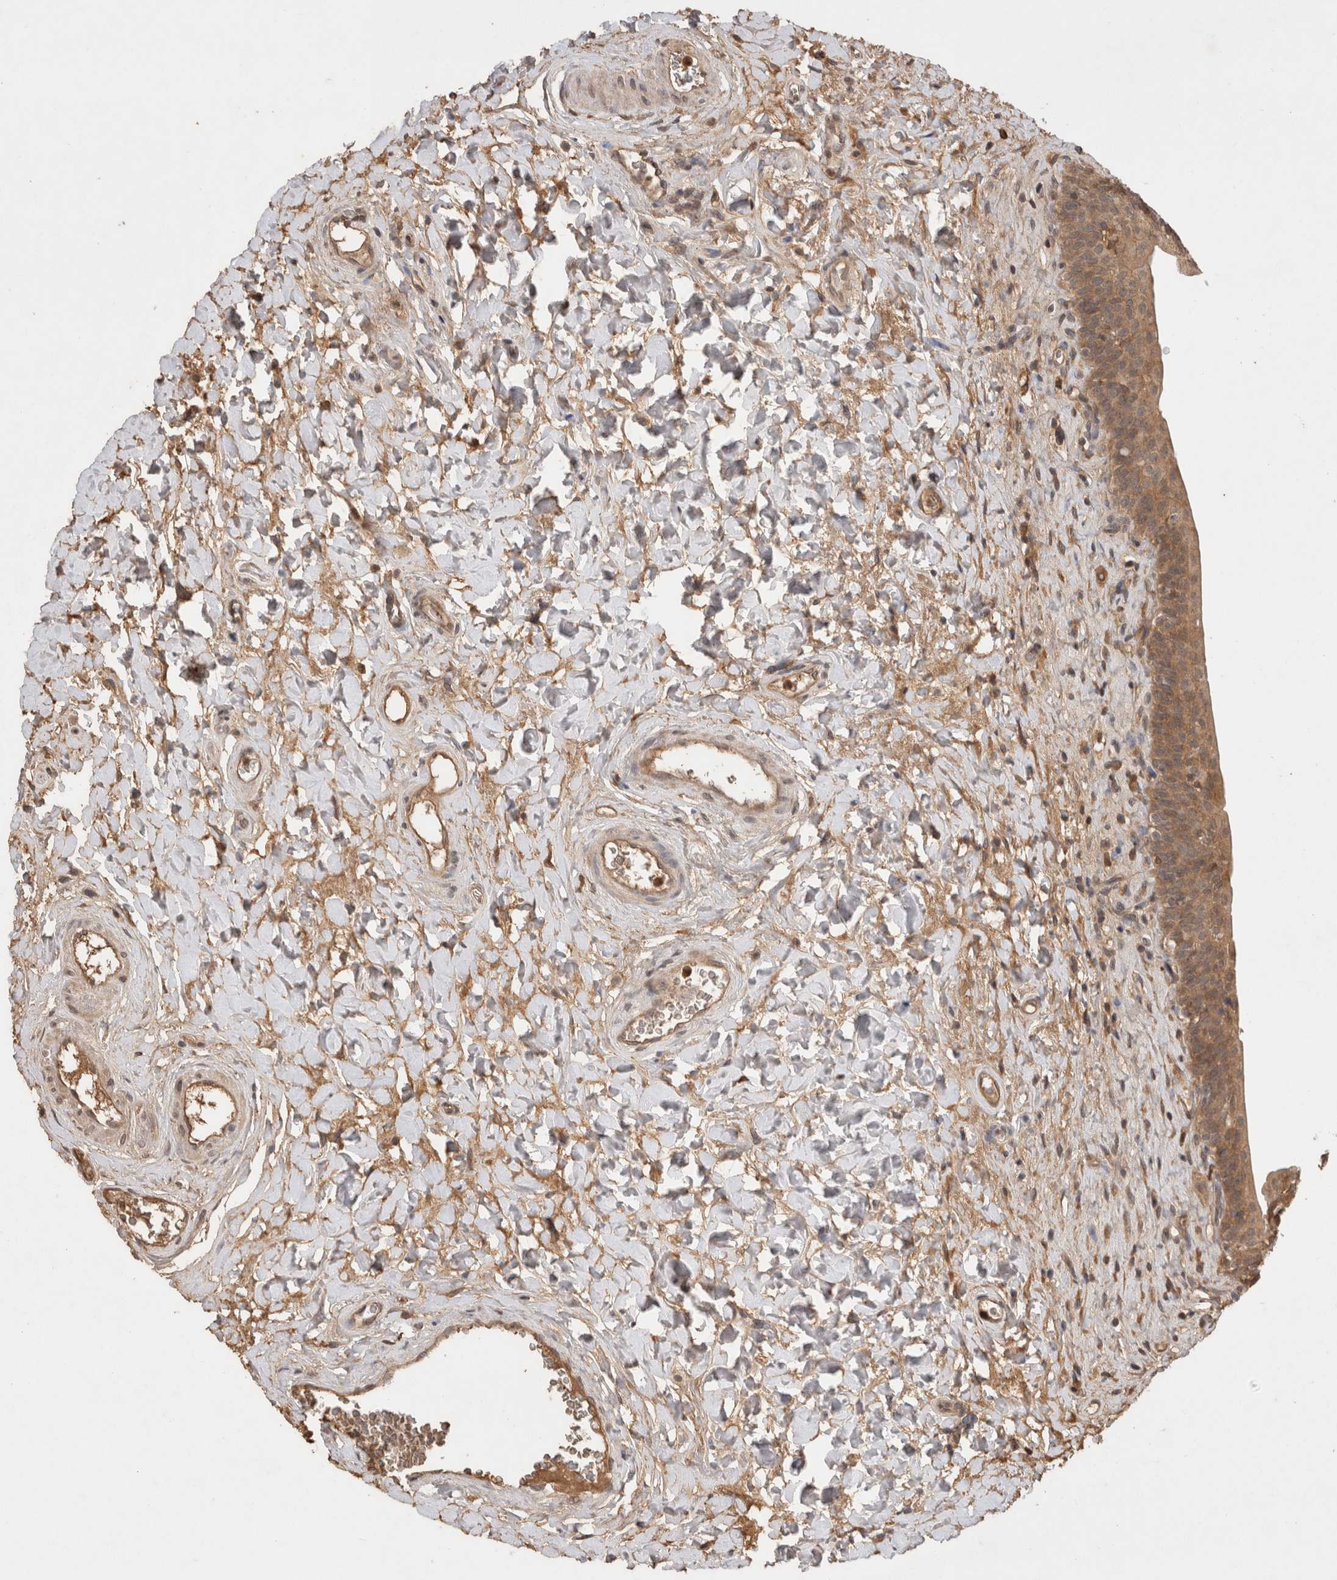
{"staining": {"intensity": "moderate", "quantity": ">75%", "location": "cytoplasmic/membranous"}, "tissue": "urinary bladder", "cell_type": "Urothelial cells", "image_type": "normal", "snomed": [{"axis": "morphology", "description": "Normal tissue, NOS"}, {"axis": "topography", "description": "Urinary bladder"}], "caption": "Immunohistochemistry of benign human urinary bladder reveals medium levels of moderate cytoplasmic/membranous positivity in approximately >75% of urothelial cells. The staining was performed using DAB to visualize the protein expression in brown, while the nuclei were stained in blue with hematoxylin (Magnification: 20x).", "gene": "PRMT3", "patient": {"sex": "male", "age": 83}}